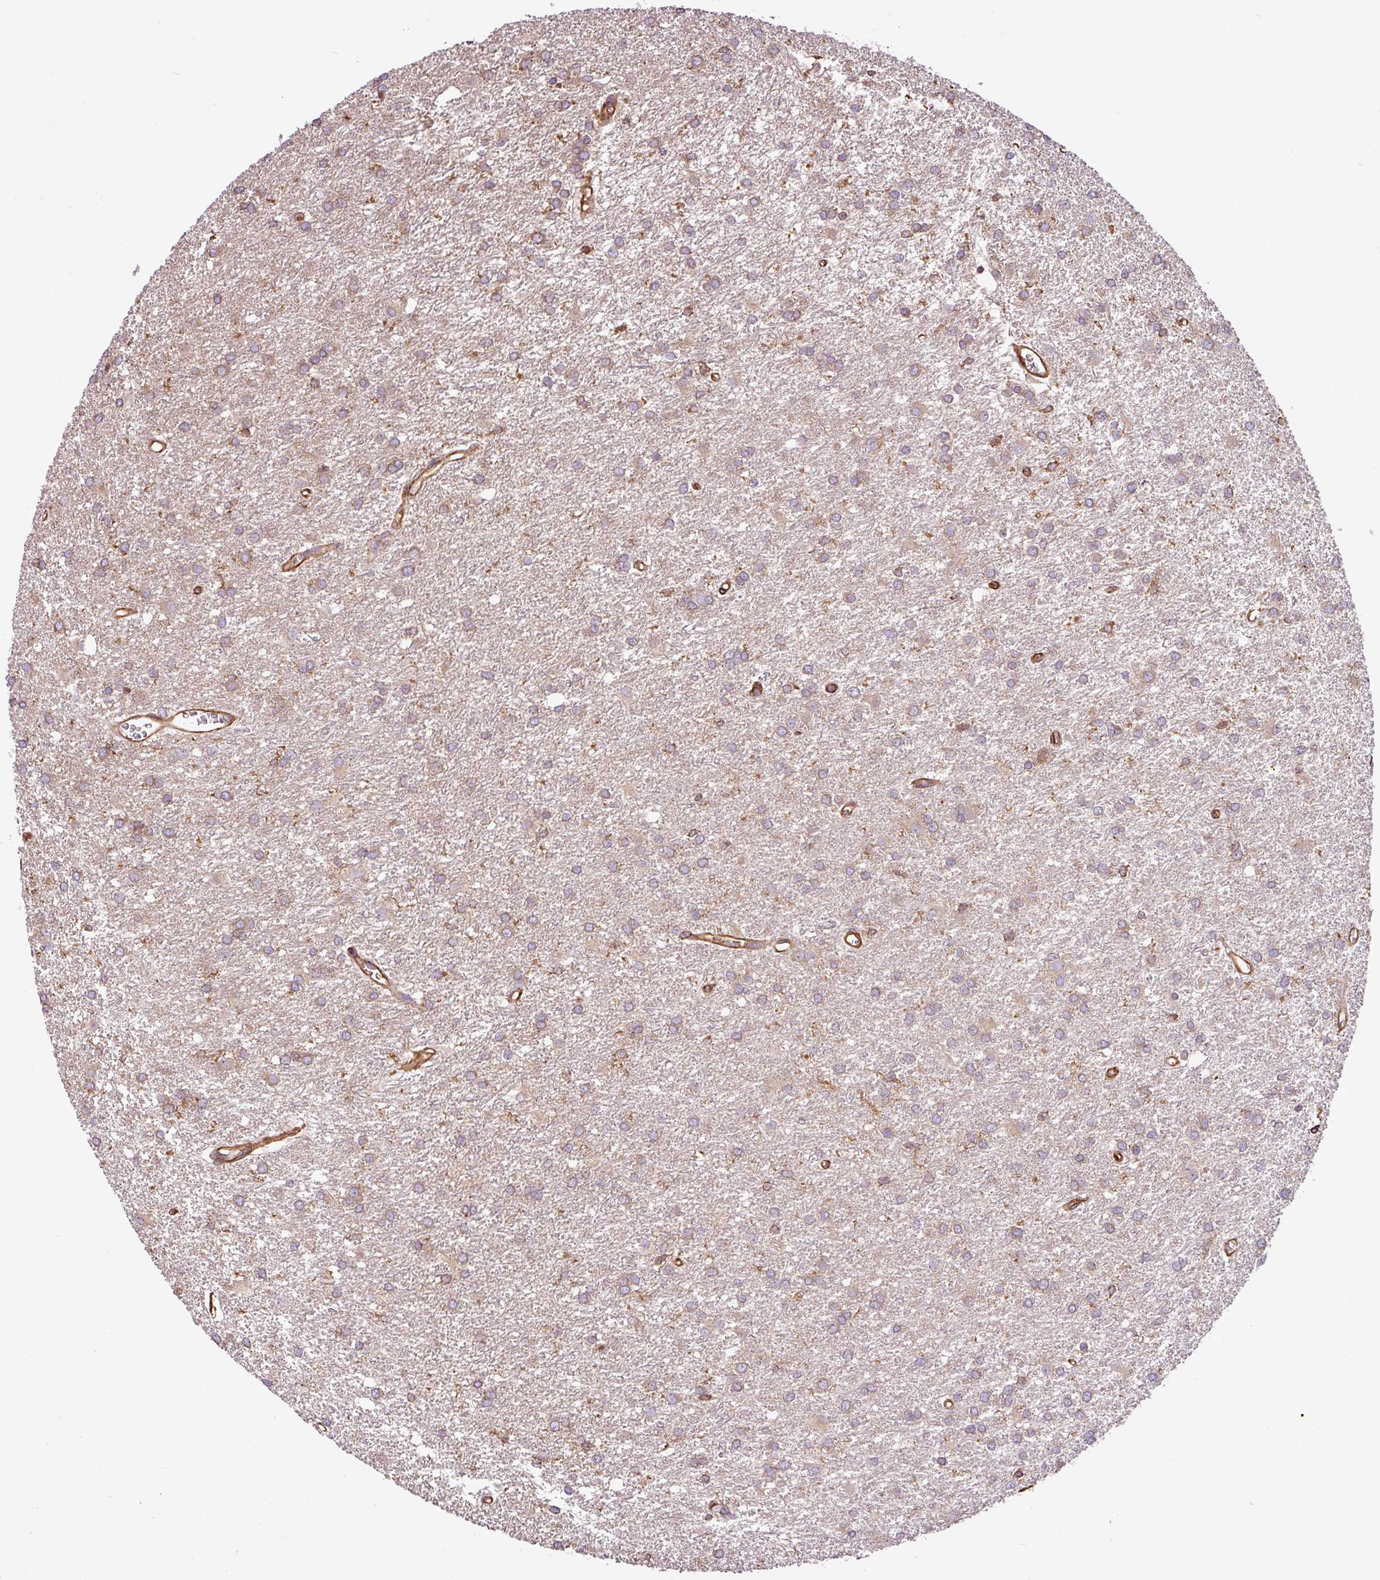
{"staining": {"intensity": "weak", "quantity": ">75%", "location": "cytoplasmic/membranous"}, "tissue": "glioma", "cell_type": "Tumor cells", "image_type": "cancer", "snomed": [{"axis": "morphology", "description": "Glioma, malignant, High grade"}, {"axis": "topography", "description": "Brain"}], "caption": "This is a histology image of immunohistochemistry (IHC) staining of glioma, which shows weak positivity in the cytoplasmic/membranous of tumor cells.", "gene": "PACSIN2", "patient": {"sex": "female", "age": 50}}